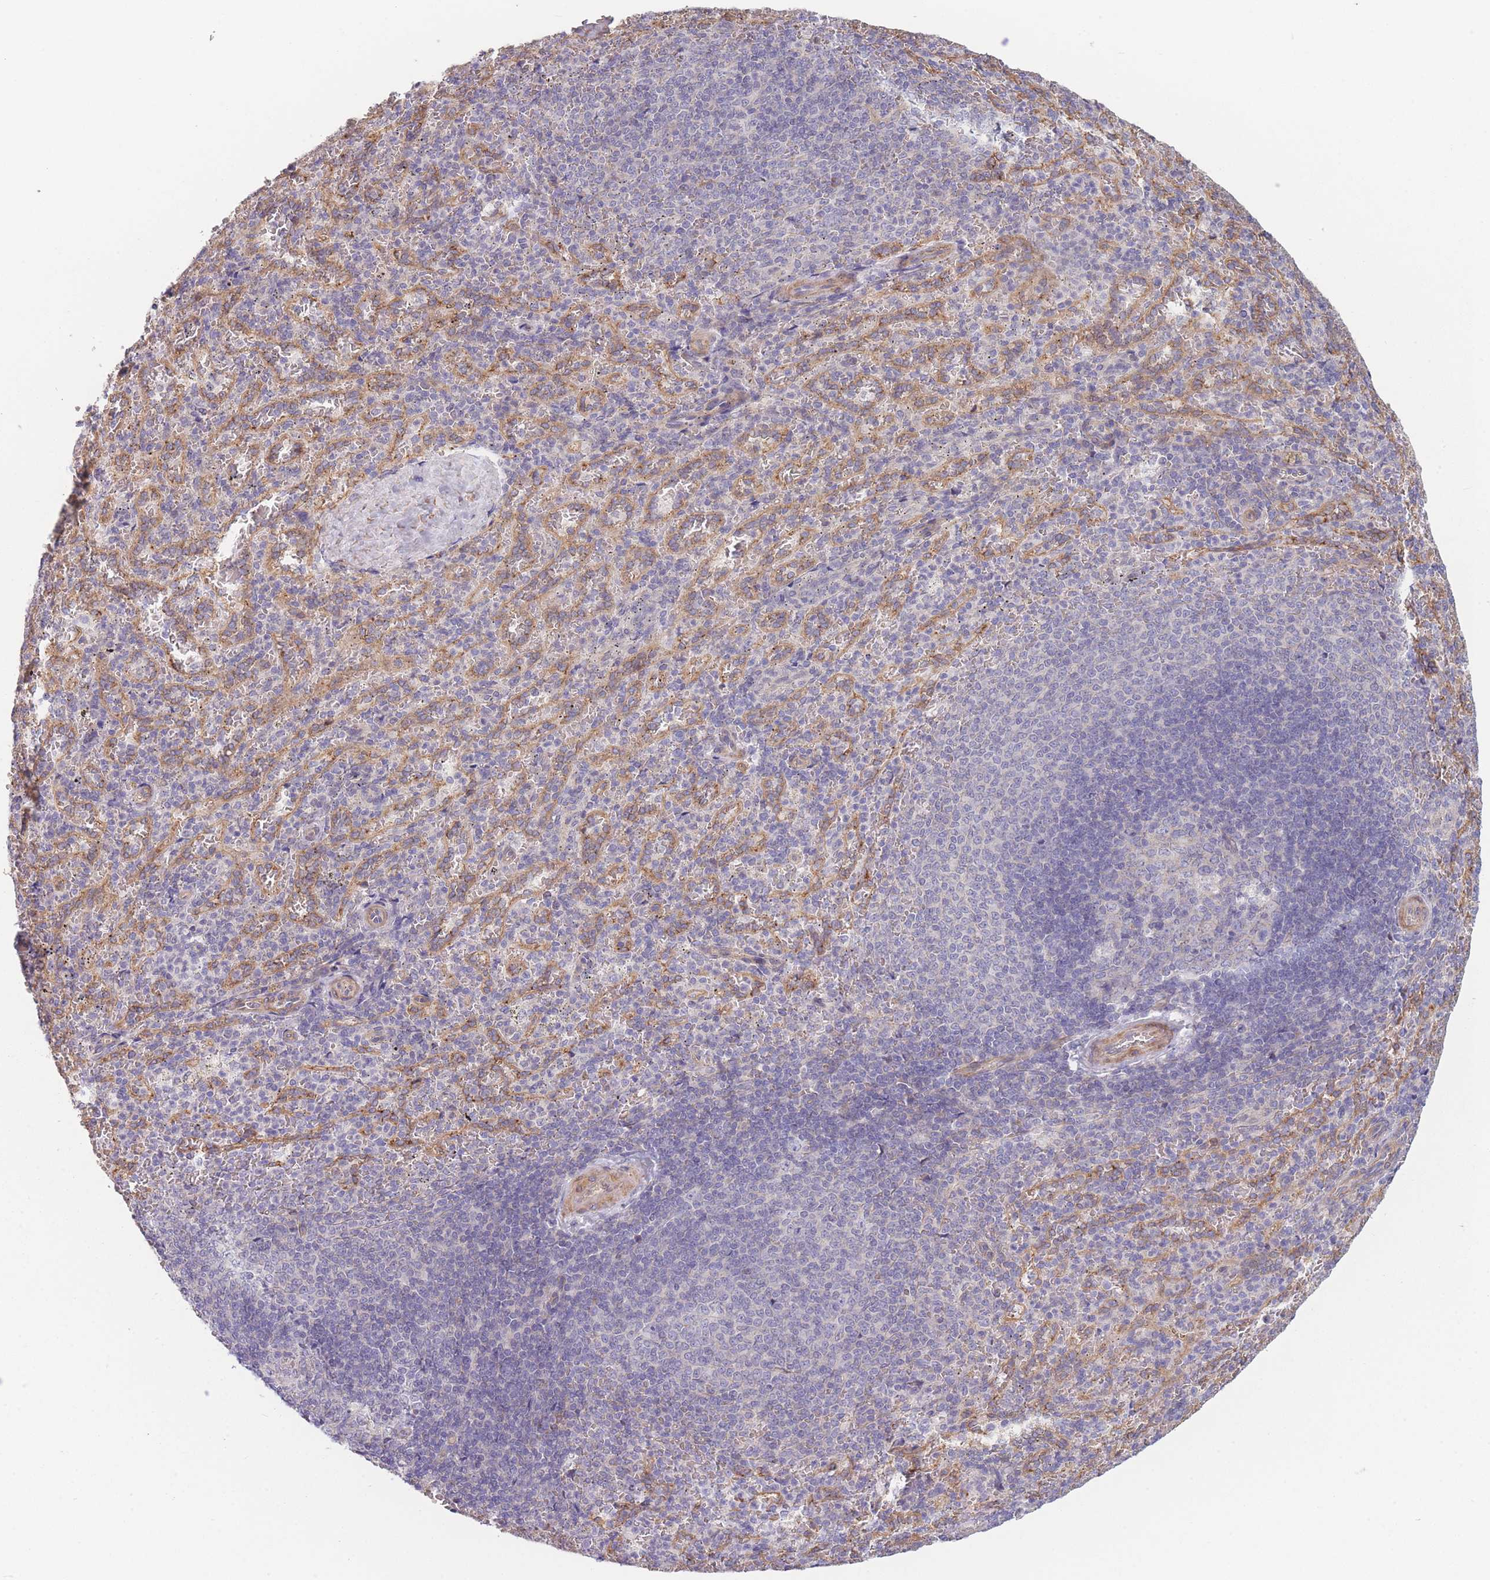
{"staining": {"intensity": "negative", "quantity": "none", "location": "none"}, "tissue": "spleen", "cell_type": "Cells in red pulp", "image_type": "normal", "snomed": [{"axis": "morphology", "description": "Normal tissue, NOS"}, {"axis": "topography", "description": "Spleen"}], "caption": "High magnification brightfield microscopy of normal spleen stained with DAB (3,3'-diaminobenzidine) (brown) and counterstained with hematoxylin (blue): cells in red pulp show no significant staining. The staining was performed using DAB (3,3'-diaminobenzidine) to visualize the protein expression in brown, while the nuclei were stained in blue with hematoxylin (Magnification: 20x).", "gene": "SLC7A6", "patient": {"sex": "female", "age": 21}}